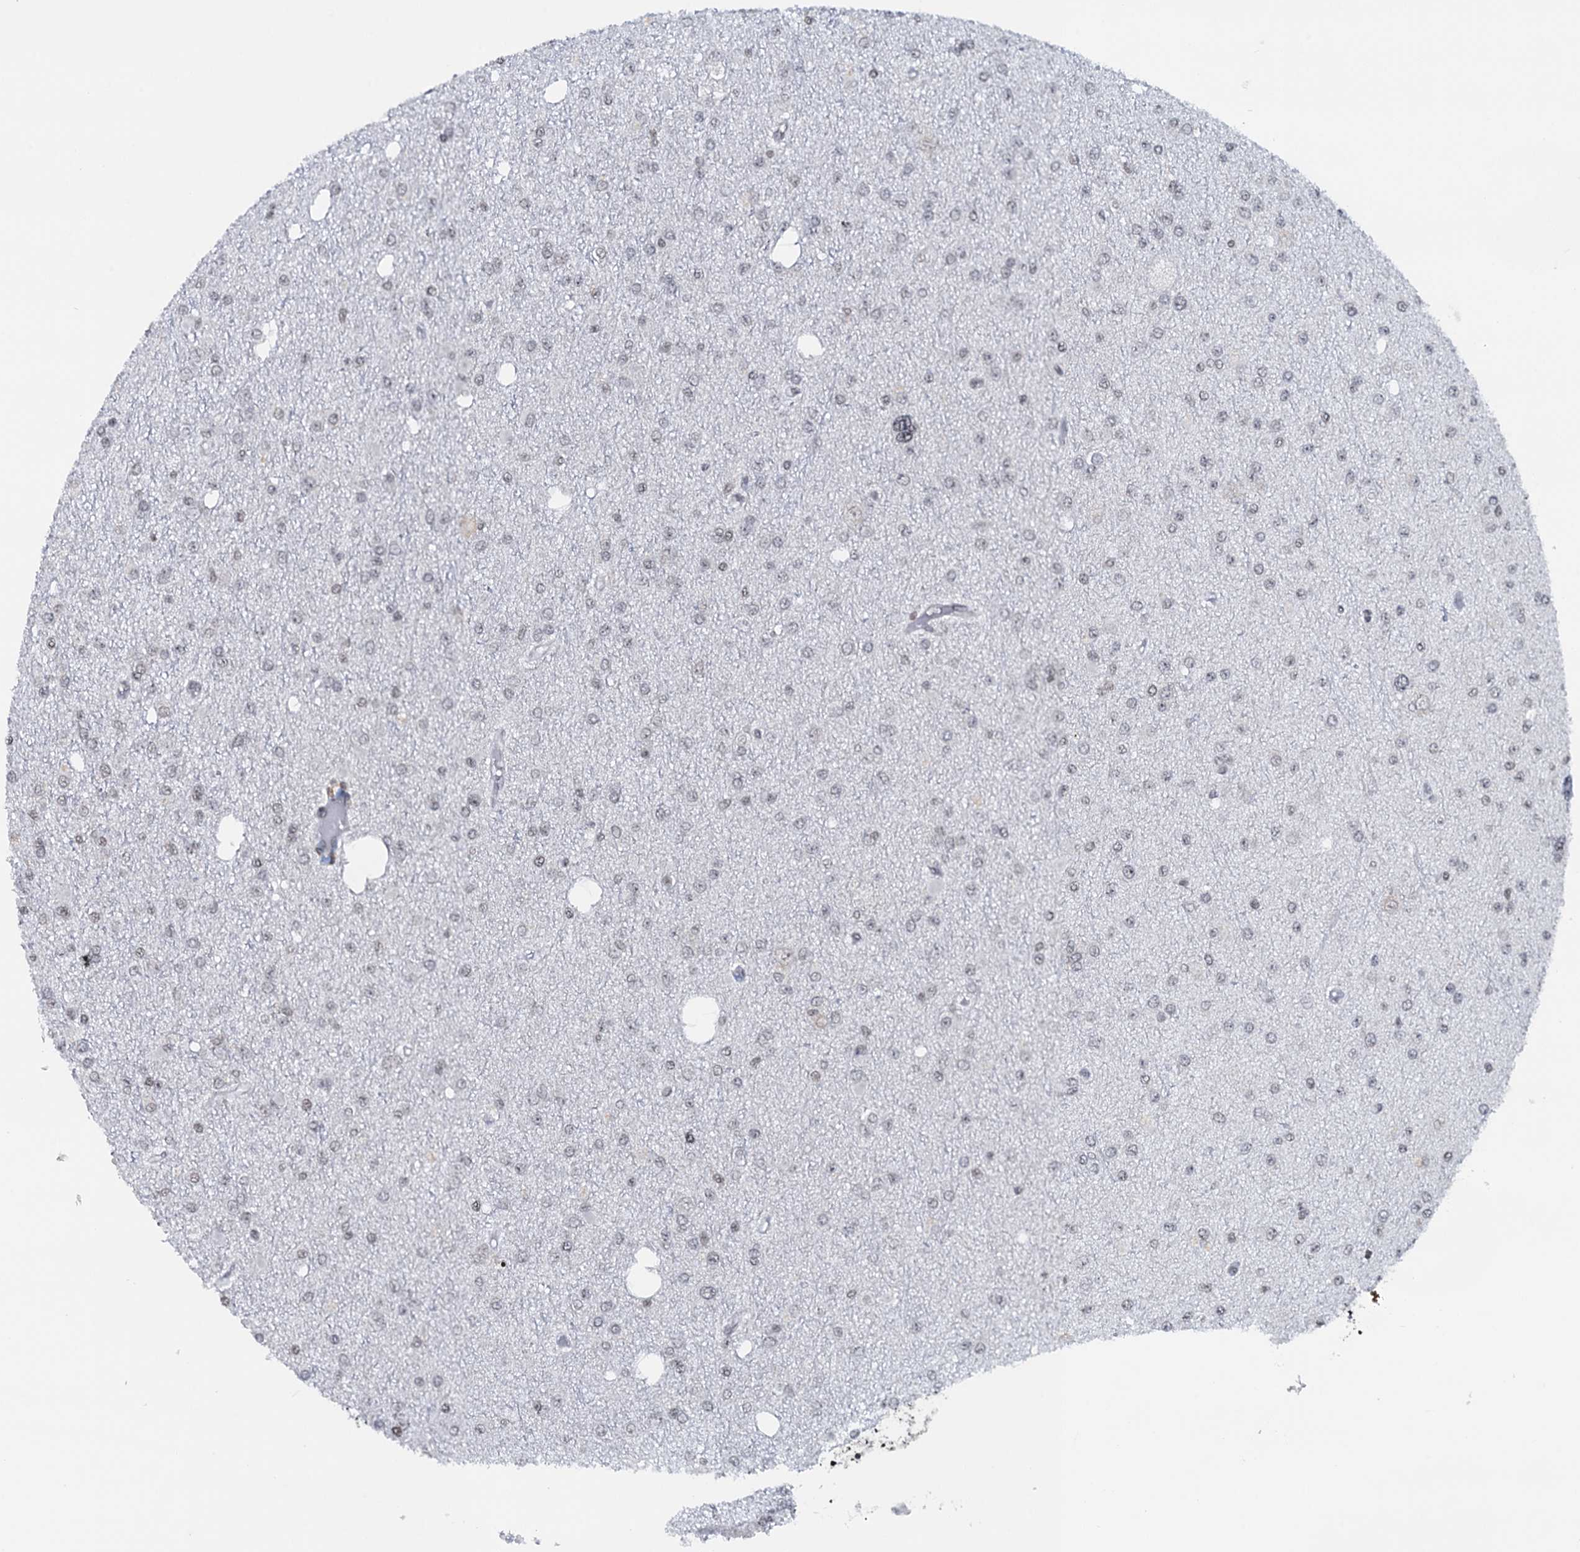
{"staining": {"intensity": "negative", "quantity": "none", "location": "none"}, "tissue": "glioma", "cell_type": "Tumor cells", "image_type": "cancer", "snomed": [{"axis": "morphology", "description": "Glioma, malignant, Low grade"}, {"axis": "topography", "description": "Brain"}], "caption": "High power microscopy micrograph of an immunohistochemistry (IHC) micrograph of glioma, revealing no significant expression in tumor cells. Brightfield microscopy of immunohistochemistry (IHC) stained with DAB (brown) and hematoxylin (blue), captured at high magnification.", "gene": "FYB1", "patient": {"sex": "female", "age": 22}}